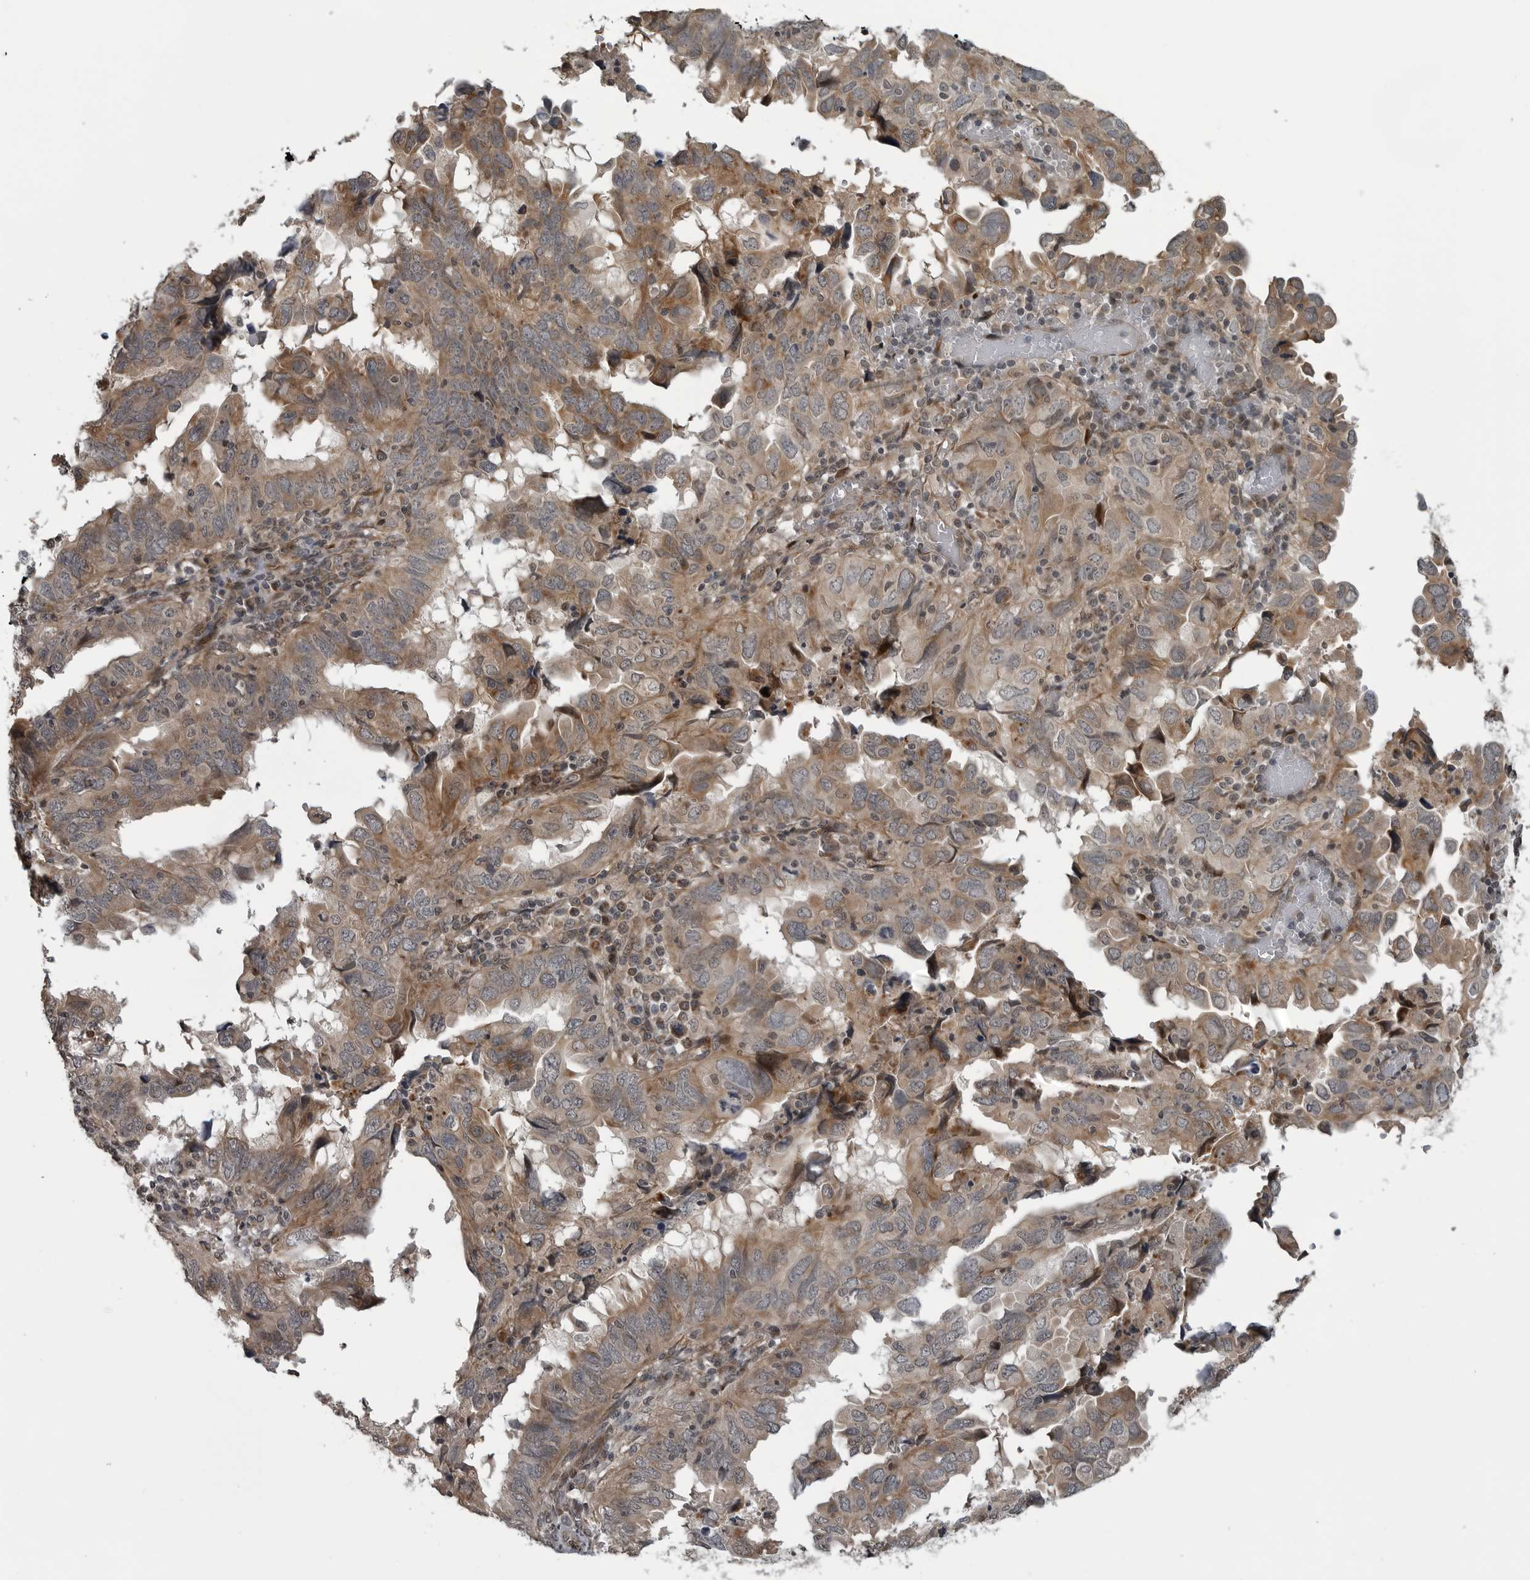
{"staining": {"intensity": "moderate", "quantity": ">75%", "location": "cytoplasmic/membranous"}, "tissue": "endometrial cancer", "cell_type": "Tumor cells", "image_type": "cancer", "snomed": [{"axis": "morphology", "description": "Adenocarcinoma, NOS"}, {"axis": "topography", "description": "Uterus"}], "caption": "Endometrial cancer tissue demonstrates moderate cytoplasmic/membranous positivity in approximately >75% of tumor cells, visualized by immunohistochemistry. (brown staining indicates protein expression, while blue staining denotes nuclei).", "gene": "FAAP100", "patient": {"sex": "female", "age": 77}}